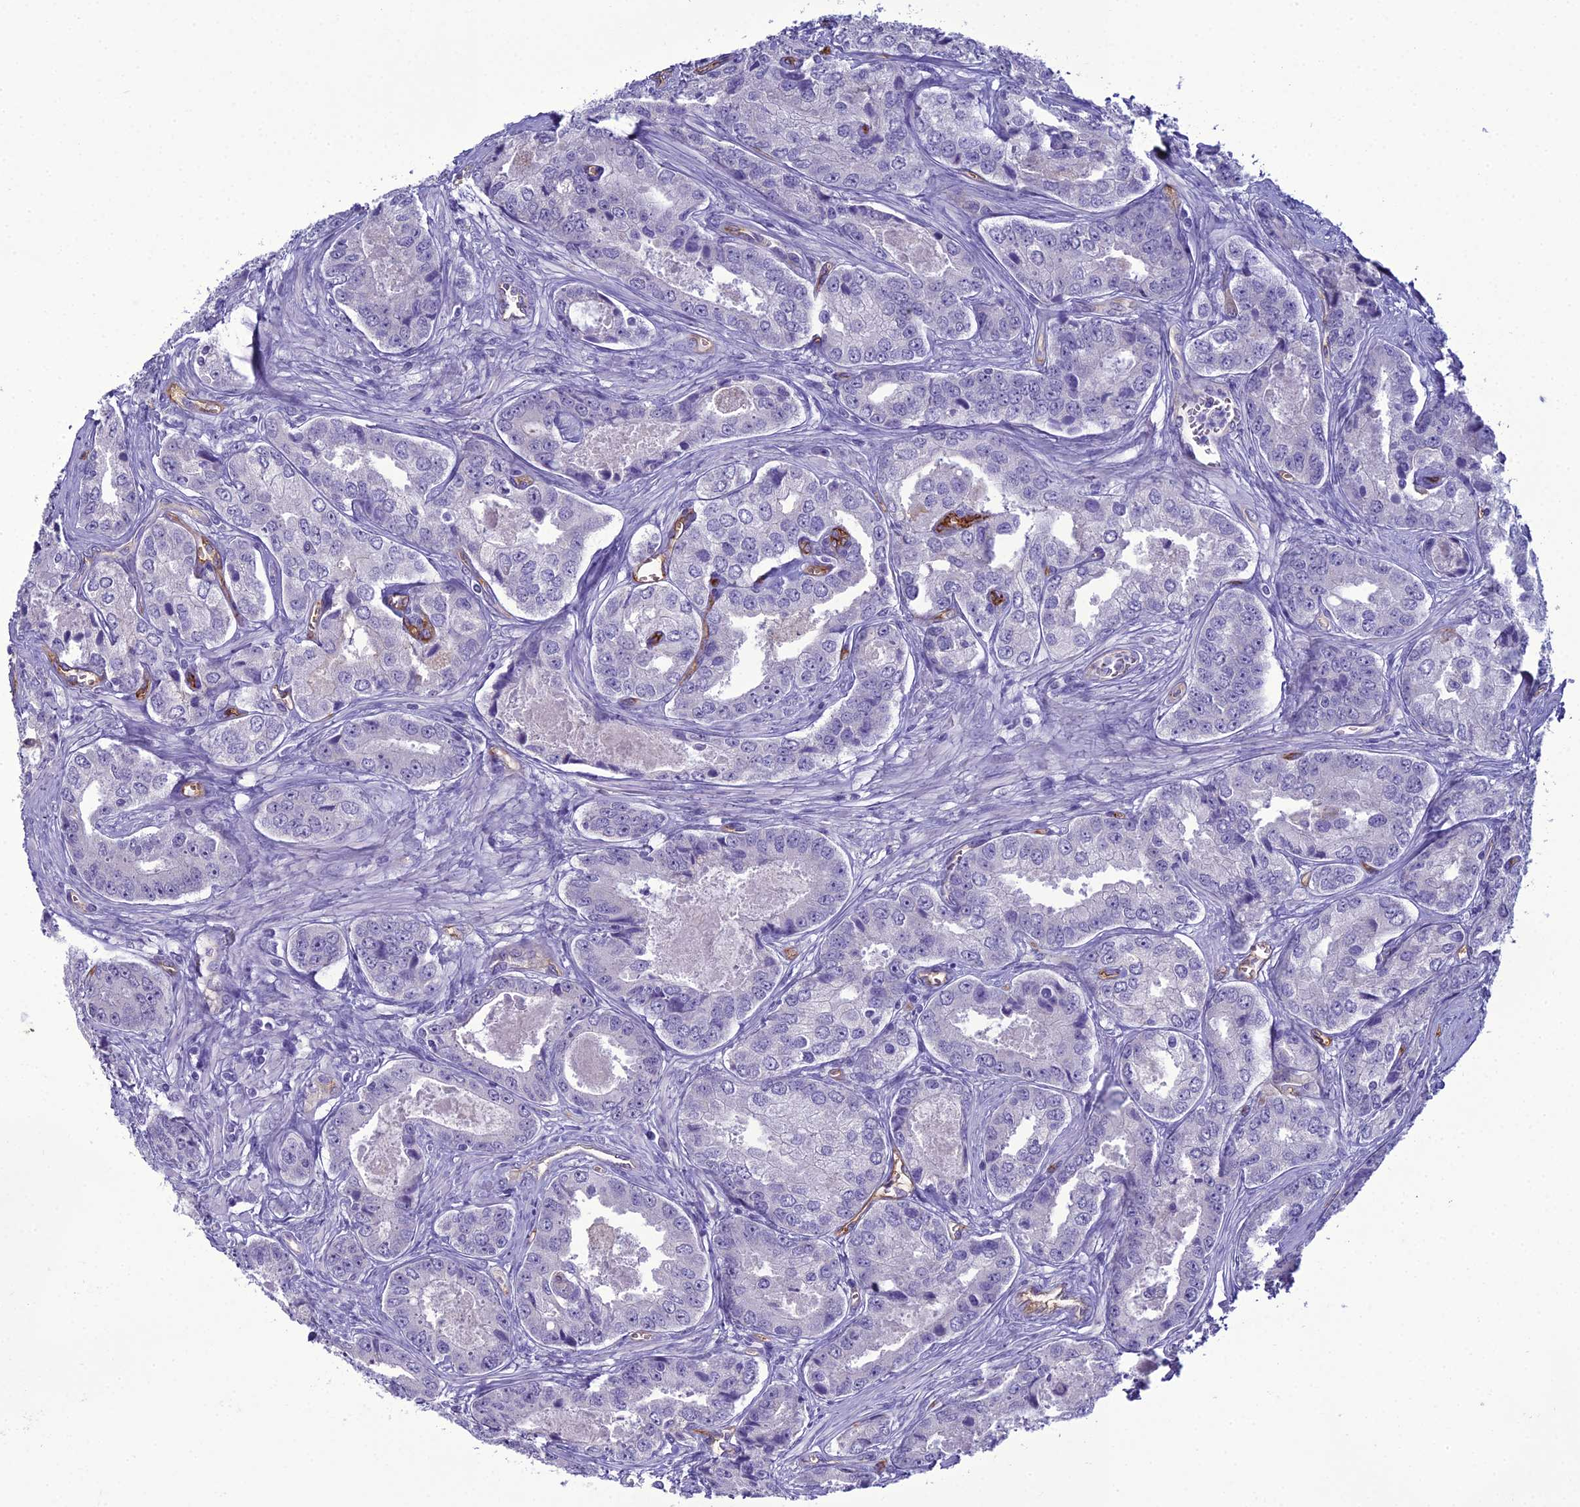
{"staining": {"intensity": "negative", "quantity": "none", "location": "none"}, "tissue": "prostate cancer", "cell_type": "Tumor cells", "image_type": "cancer", "snomed": [{"axis": "morphology", "description": "Adenocarcinoma, Low grade"}, {"axis": "topography", "description": "Prostate"}], "caption": "This is a histopathology image of immunohistochemistry (IHC) staining of prostate cancer, which shows no staining in tumor cells.", "gene": "ACE", "patient": {"sex": "male", "age": 68}}